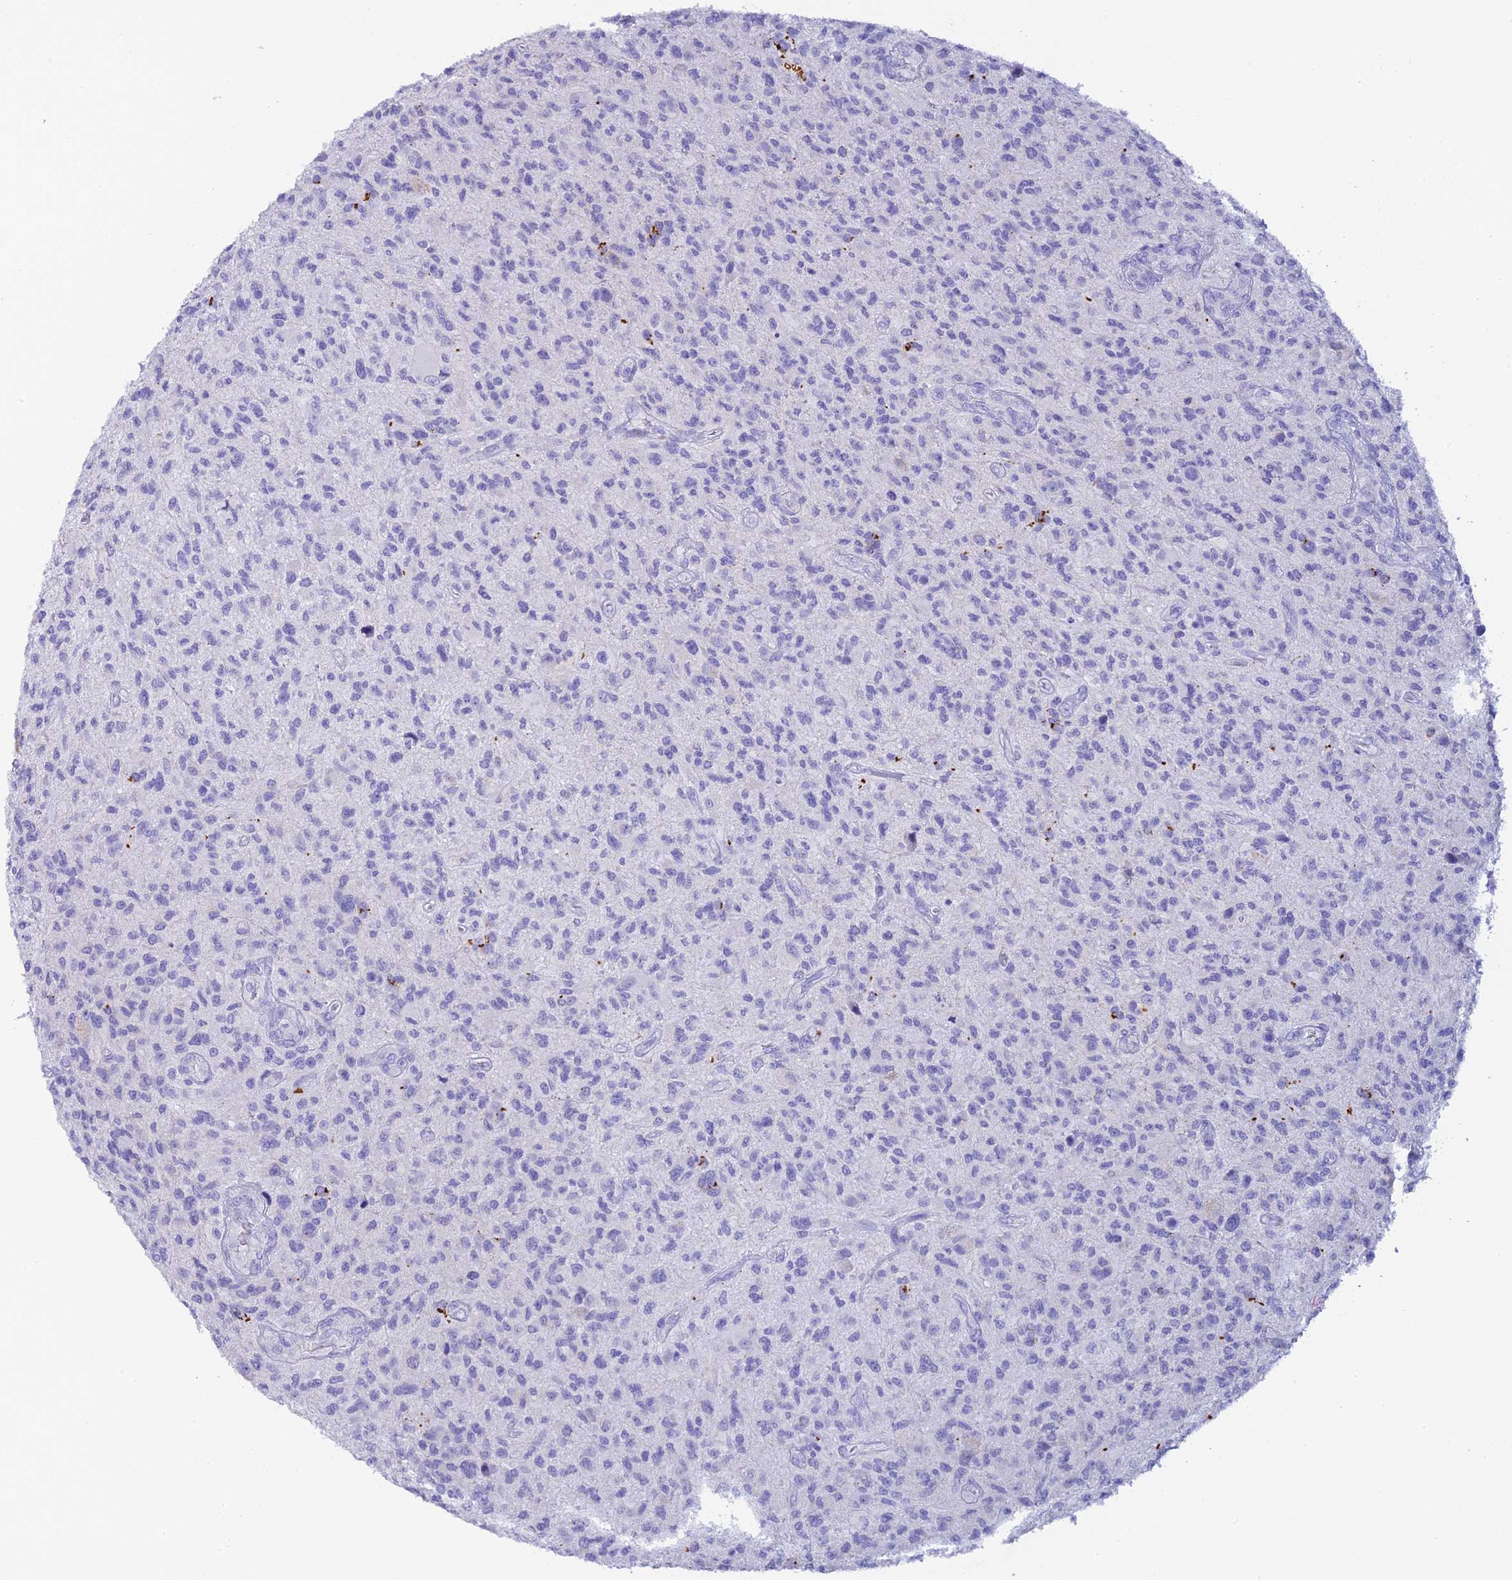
{"staining": {"intensity": "negative", "quantity": "none", "location": "none"}, "tissue": "glioma", "cell_type": "Tumor cells", "image_type": "cancer", "snomed": [{"axis": "morphology", "description": "Glioma, malignant, High grade"}, {"axis": "topography", "description": "Brain"}], "caption": "This image is of glioma stained with immunohistochemistry (IHC) to label a protein in brown with the nuclei are counter-stained blue. There is no positivity in tumor cells.", "gene": "C12orf29", "patient": {"sex": "male", "age": 47}}